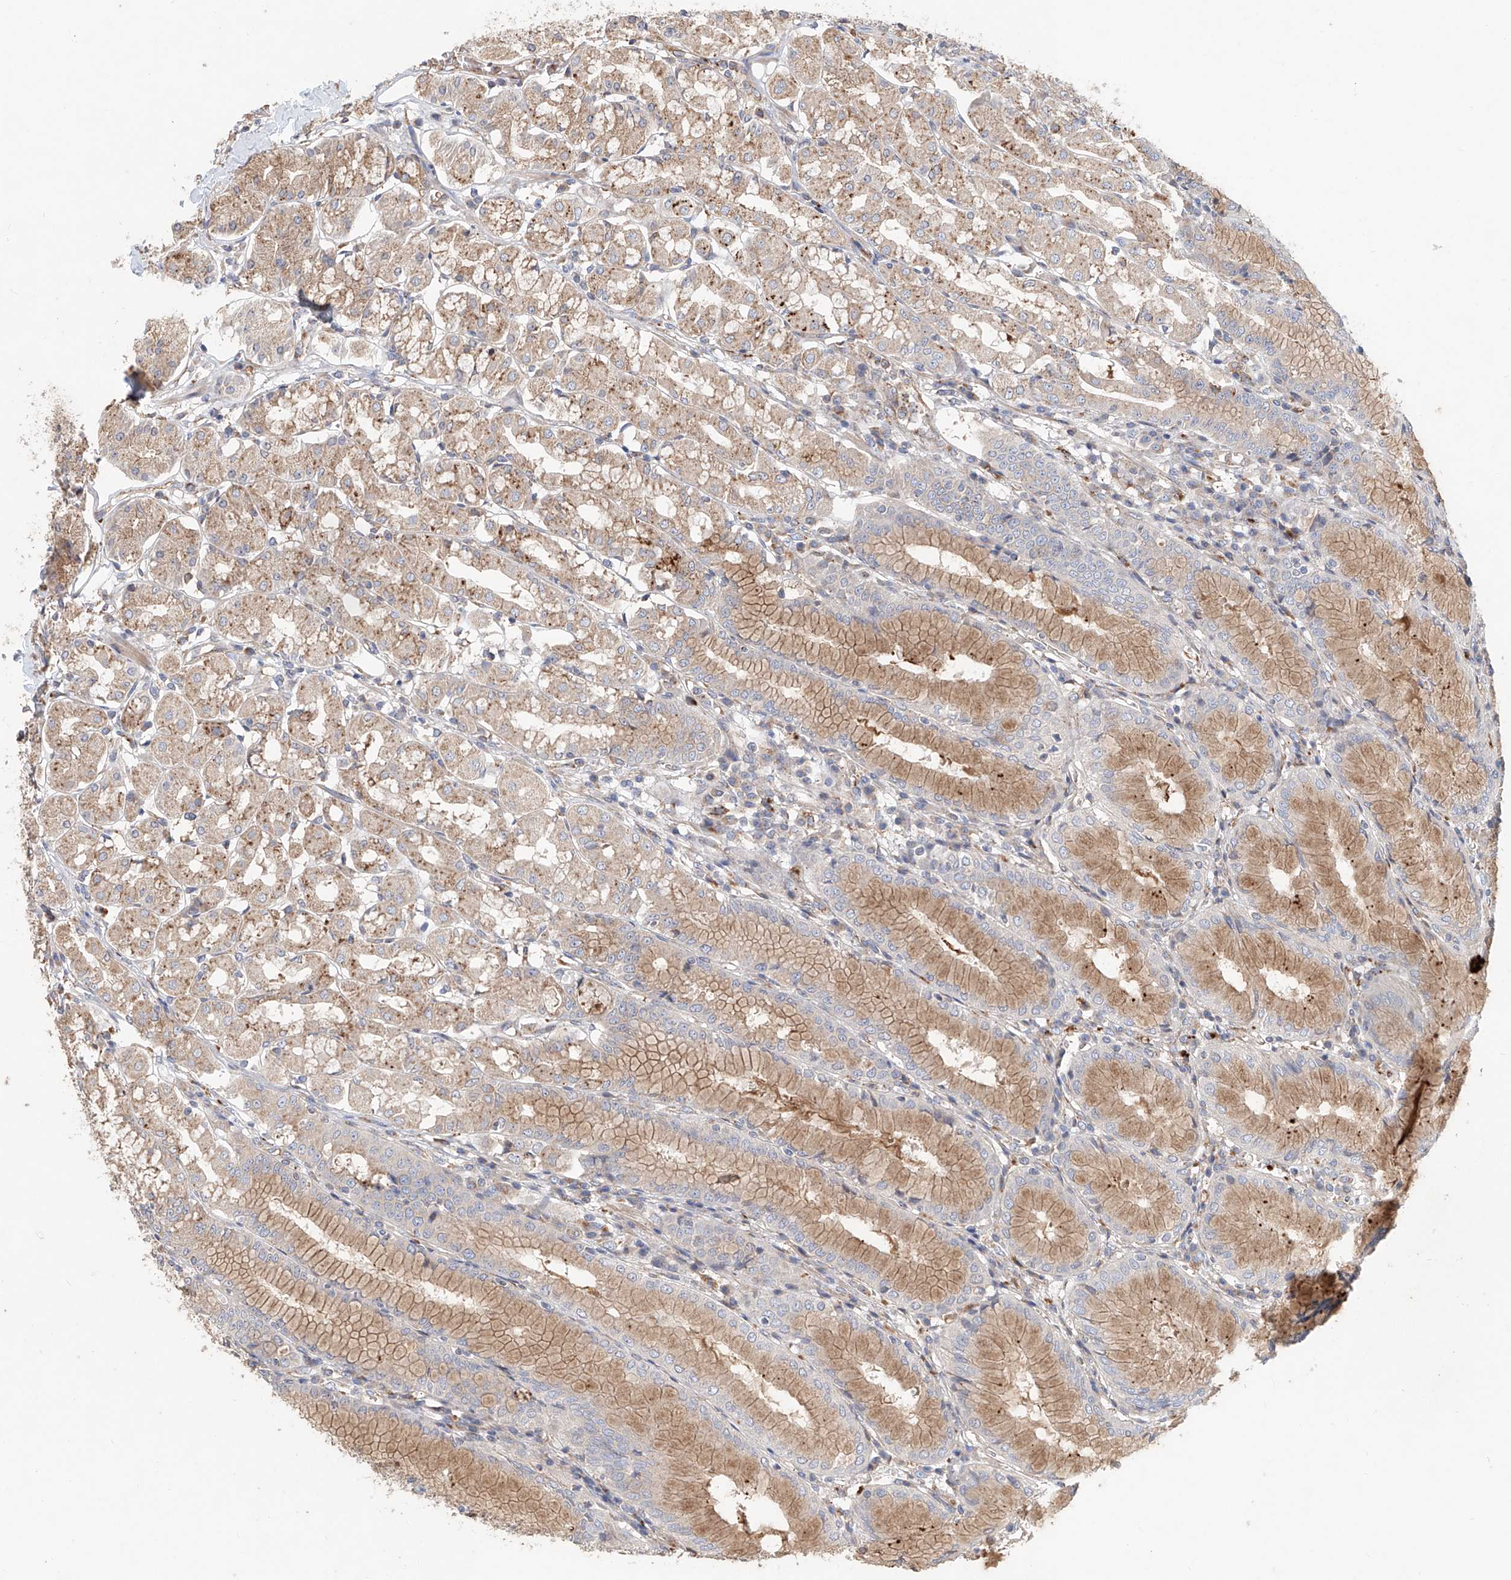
{"staining": {"intensity": "moderate", "quantity": ">75%", "location": "cytoplasmic/membranous"}, "tissue": "stomach", "cell_type": "Glandular cells", "image_type": "normal", "snomed": [{"axis": "morphology", "description": "Normal tissue, NOS"}, {"axis": "topography", "description": "Stomach, lower"}], "caption": "Immunohistochemical staining of normal human stomach displays medium levels of moderate cytoplasmic/membranous staining in approximately >75% of glandular cells.", "gene": "HGSNAT", "patient": {"sex": "female", "age": 56}}